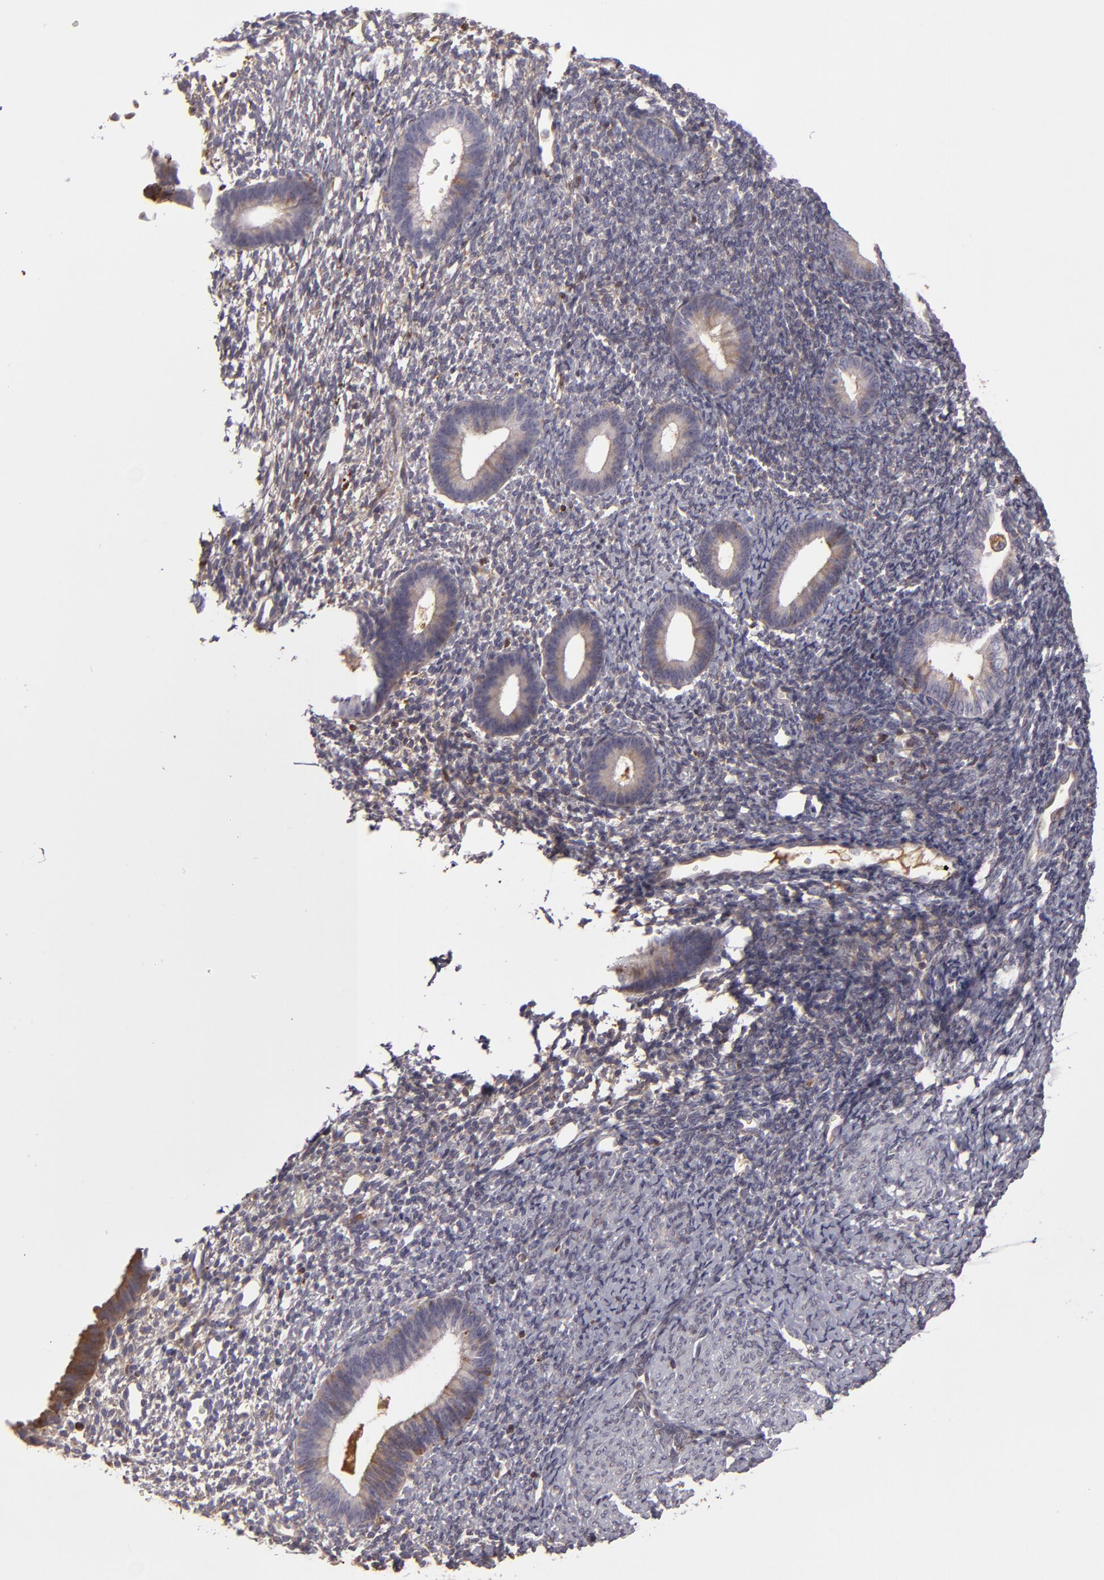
{"staining": {"intensity": "weak", "quantity": "25%-75%", "location": "cytoplasmic/membranous"}, "tissue": "endometrium", "cell_type": "Cells in endometrial stroma", "image_type": "normal", "snomed": [{"axis": "morphology", "description": "Normal tissue, NOS"}, {"axis": "topography", "description": "Smooth muscle"}, {"axis": "topography", "description": "Endometrium"}], "caption": "Protein expression analysis of benign endometrium displays weak cytoplasmic/membranous expression in about 25%-75% of cells in endometrial stroma. (Stains: DAB in brown, nuclei in blue, Microscopy: brightfield microscopy at high magnification).", "gene": "CFB", "patient": {"sex": "female", "age": 57}}